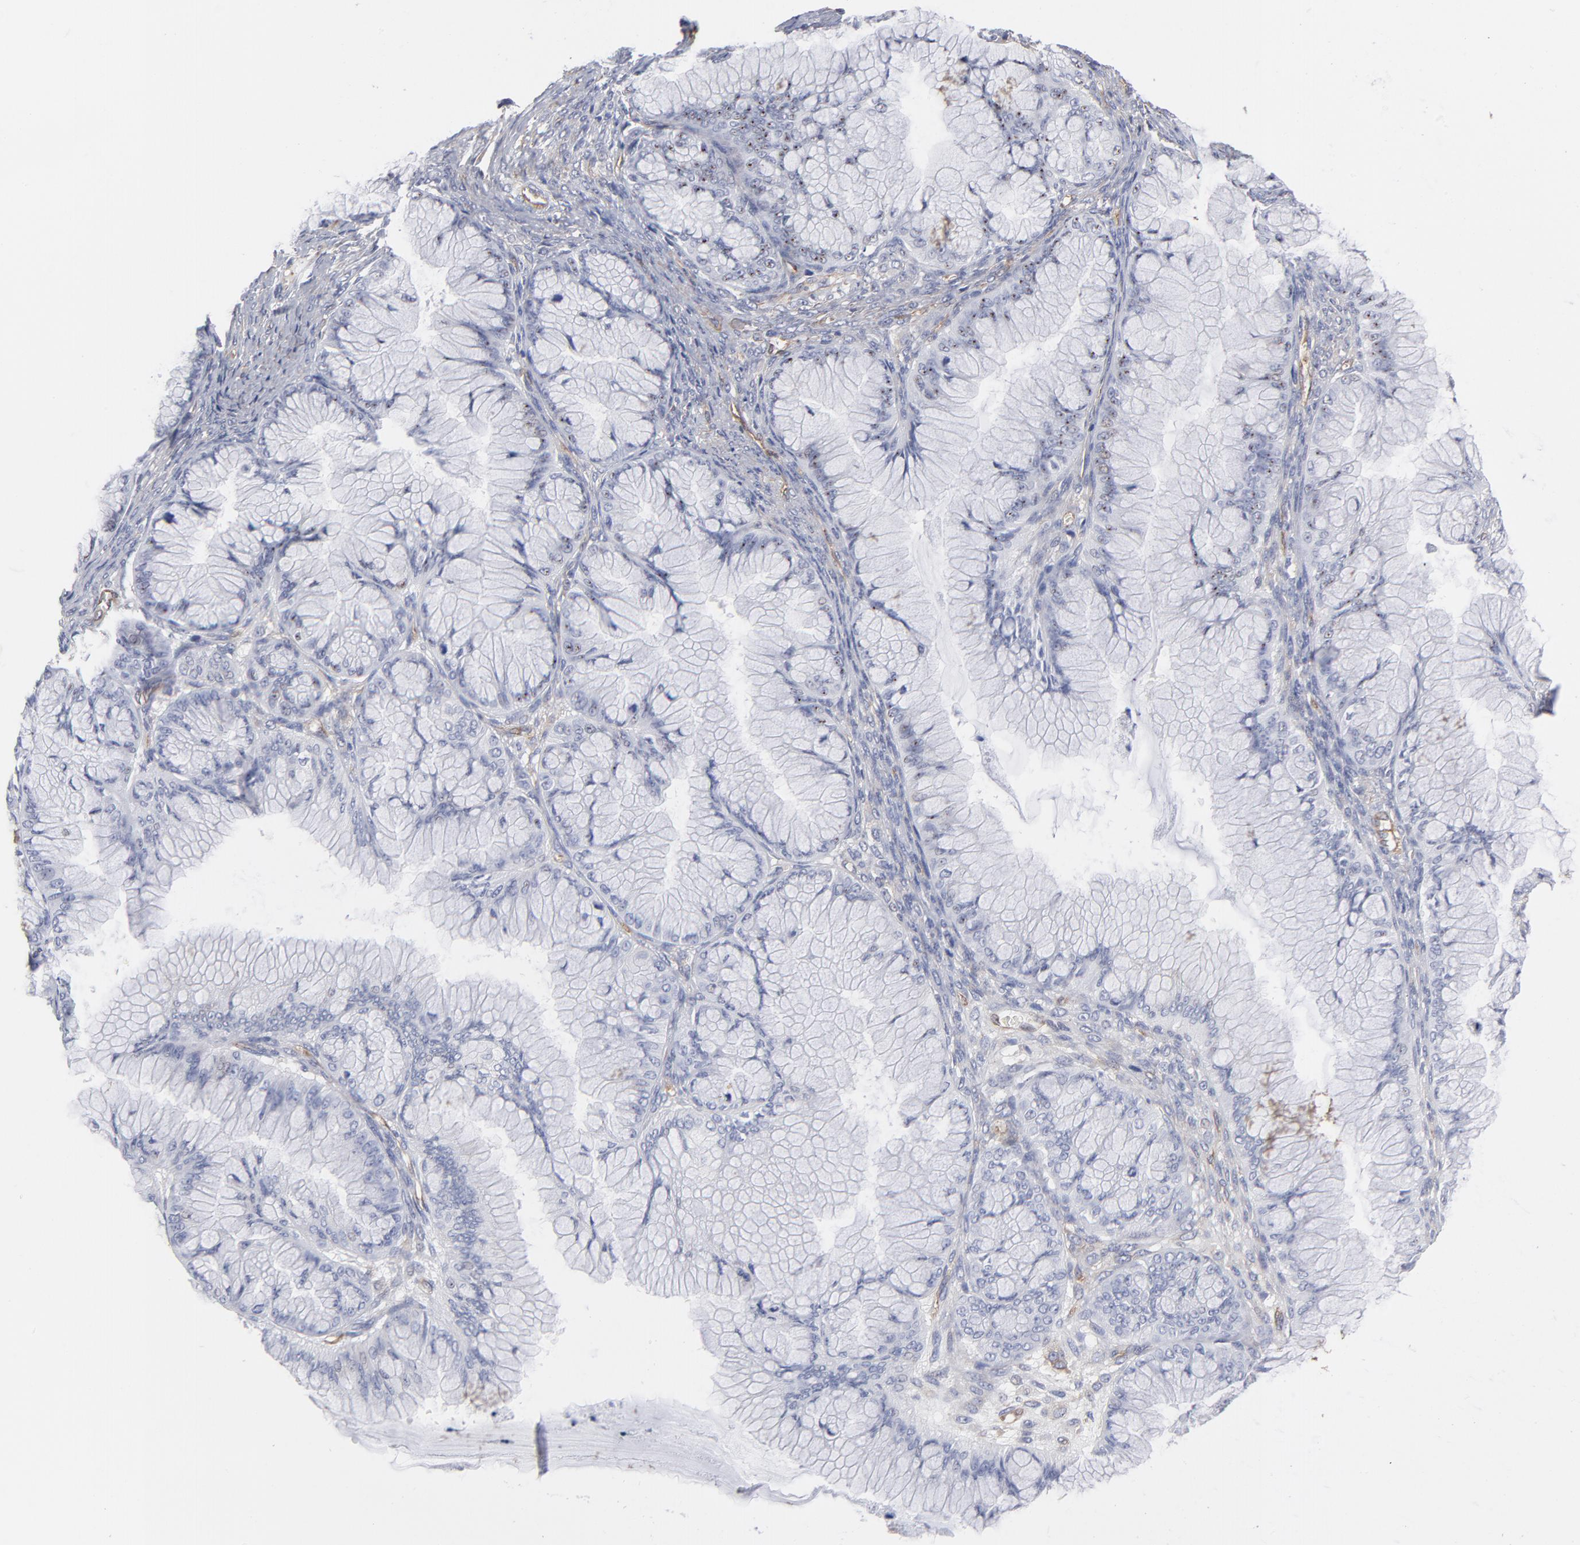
{"staining": {"intensity": "negative", "quantity": "none", "location": "none"}, "tissue": "ovarian cancer", "cell_type": "Tumor cells", "image_type": "cancer", "snomed": [{"axis": "morphology", "description": "Cystadenocarcinoma, mucinous, NOS"}, {"axis": "topography", "description": "Ovary"}], "caption": "Human ovarian cancer stained for a protein using IHC shows no expression in tumor cells.", "gene": "PXN", "patient": {"sex": "female", "age": 63}}